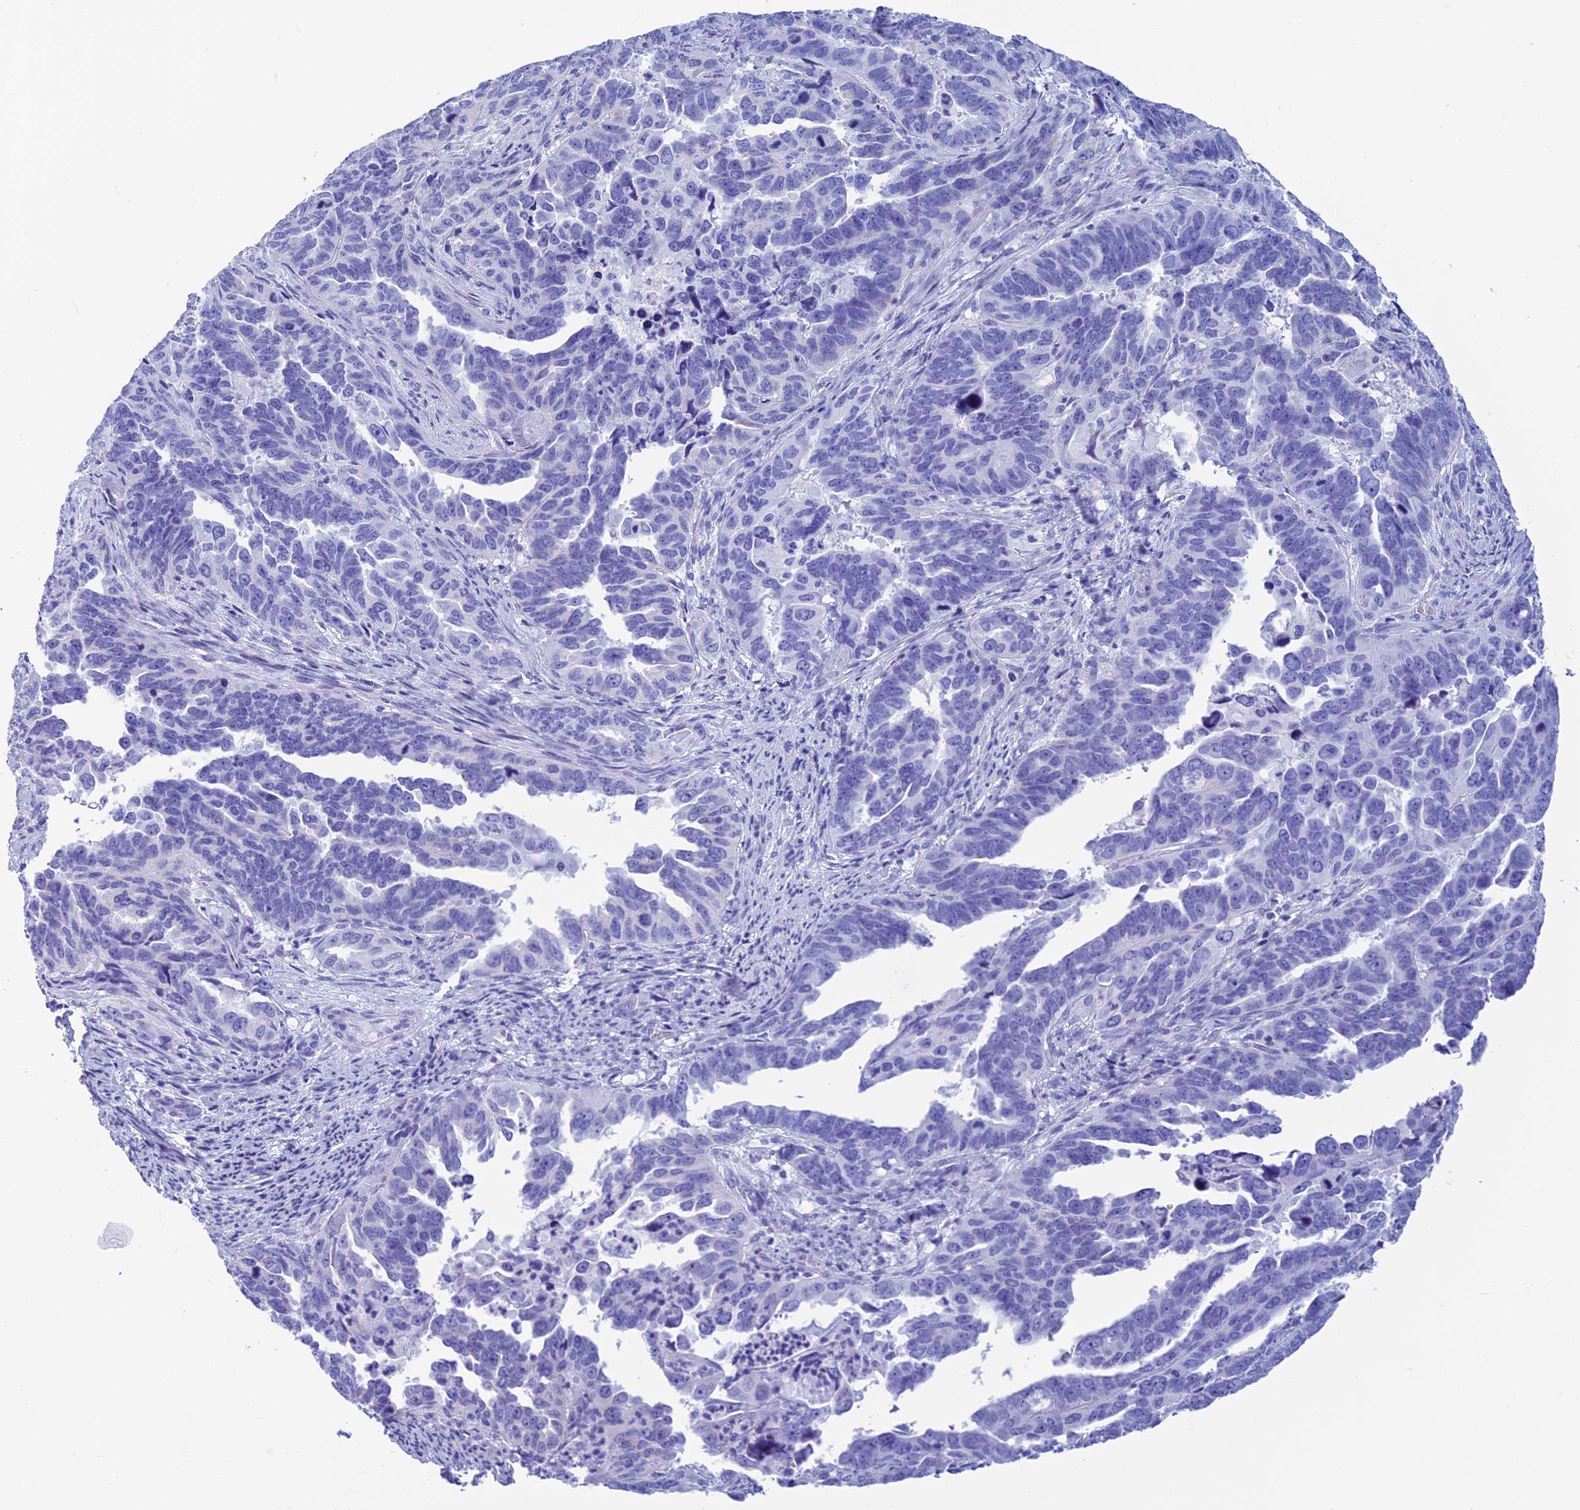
{"staining": {"intensity": "negative", "quantity": "none", "location": "none"}, "tissue": "endometrial cancer", "cell_type": "Tumor cells", "image_type": "cancer", "snomed": [{"axis": "morphology", "description": "Adenocarcinoma, NOS"}, {"axis": "topography", "description": "Endometrium"}], "caption": "A high-resolution histopathology image shows immunohistochemistry staining of endometrial cancer, which displays no significant staining in tumor cells.", "gene": "NXPE4", "patient": {"sex": "female", "age": 65}}